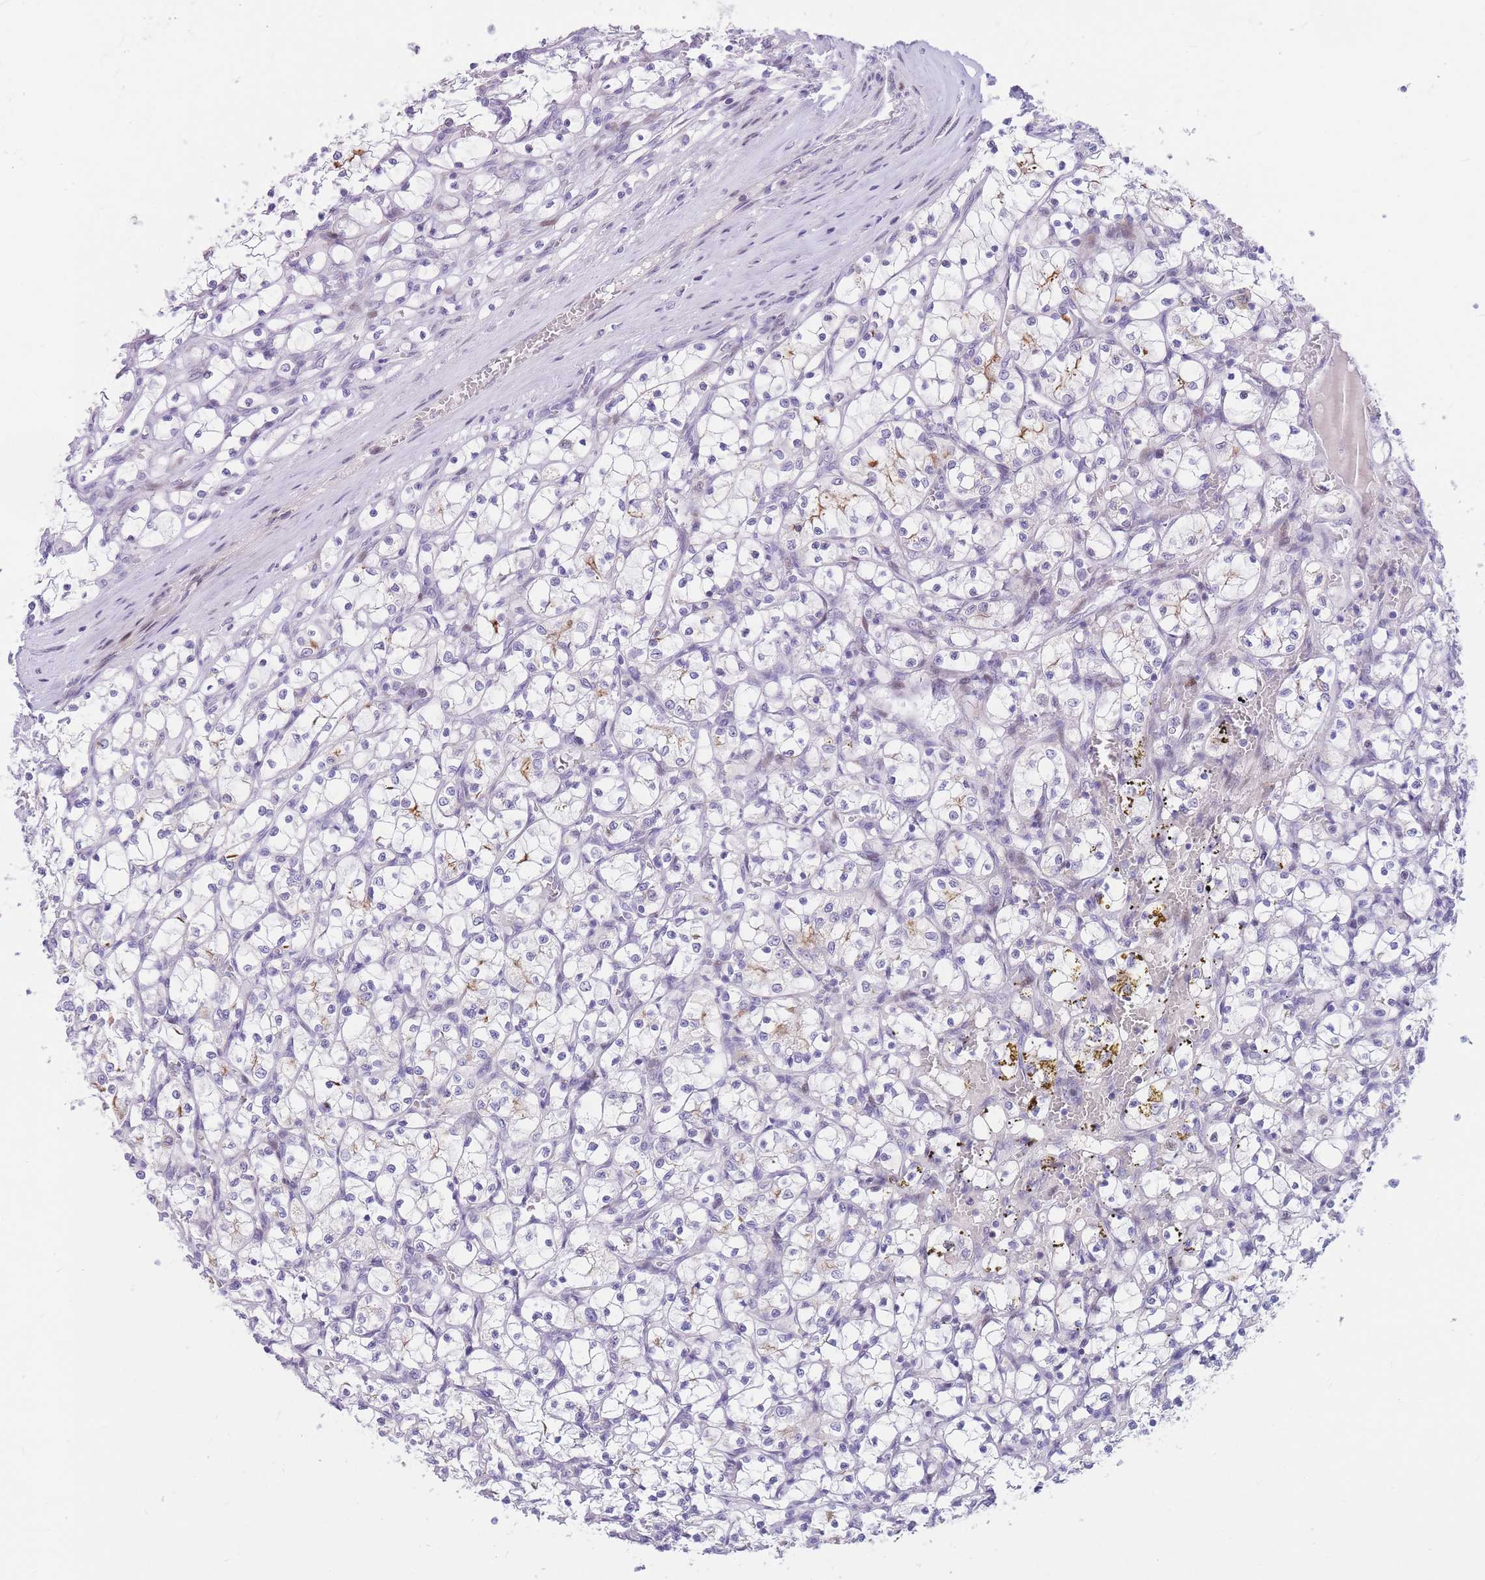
{"staining": {"intensity": "negative", "quantity": "none", "location": "none"}, "tissue": "renal cancer", "cell_type": "Tumor cells", "image_type": "cancer", "snomed": [{"axis": "morphology", "description": "Adenocarcinoma, NOS"}, {"axis": "topography", "description": "Kidney"}], "caption": "An IHC image of renal cancer is shown. There is no staining in tumor cells of renal cancer.", "gene": "SHCBP1", "patient": {"sex": "female", "age": 69}}